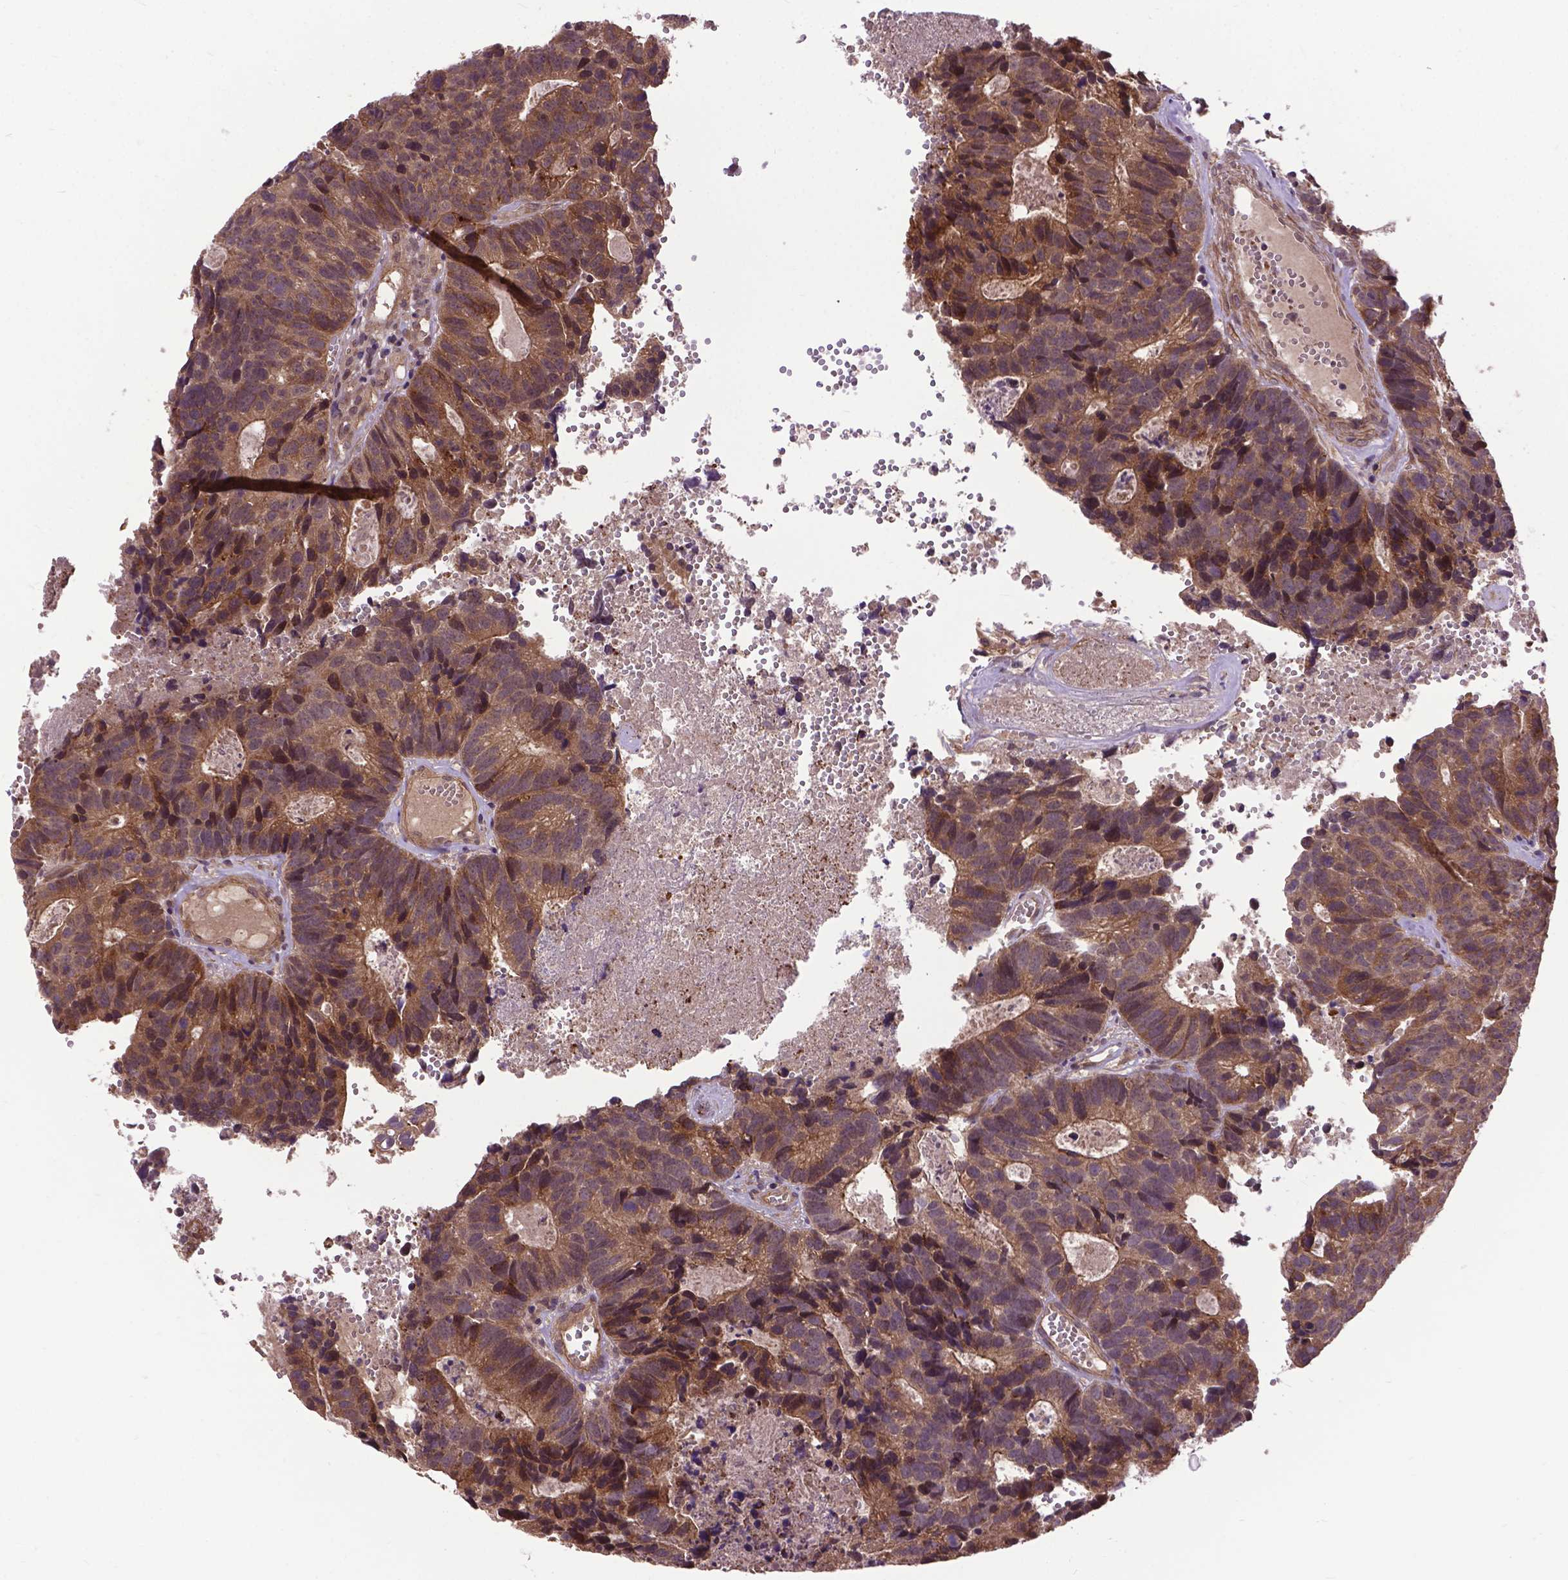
{"staining": {"intensity": "moderate", "quantity": ">75%", "location": "cytoplasmic/membranous"}, "tissue": "head and neck cancer", "cell_type": "Tumor cells", "image_type": "cancer", "snomed": [{"axis": "morphology", "description": "Adenocarcinoma, NOS"}, {"axis": "topography", "description": "Head-Neck"}], "caption": "The histopathology image displays a brown stain indicating the presence of a protein in the cytoplasmic/membranous of tumor cells in head and neck cancer (adenocarcinoma).", "gene": "ZNF616", "patient": {"sex": "male", "age": 62}}